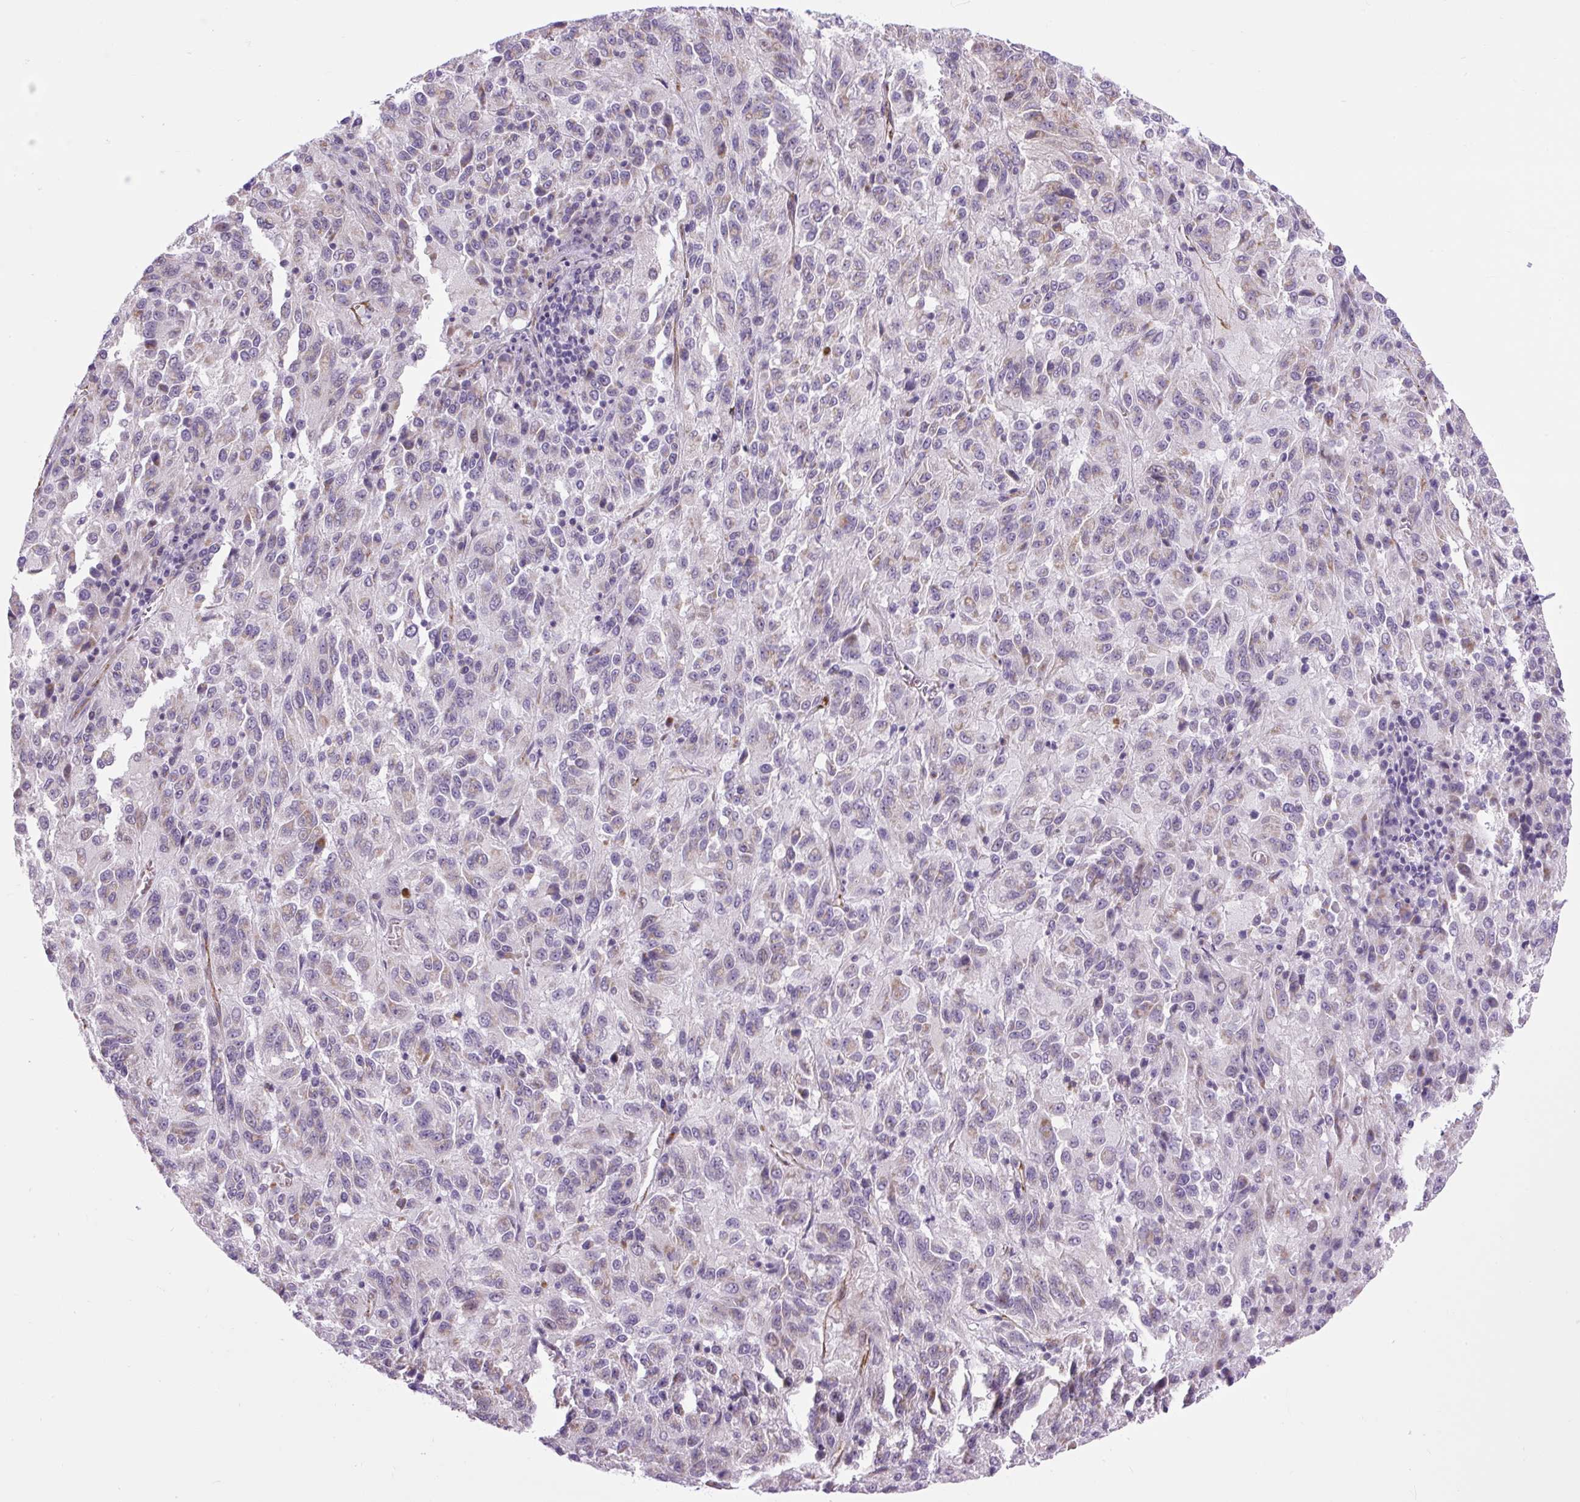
{"staining": {"intensity": "weak", "quantity": "<25%", "location": "cytoplasmic/membranous"}, "tissue": "melanoma", "cell_type": "Tumor cells", "image_type": "cancer", "snomed": [{"axis": "morphology", "description": "Malignant melanoma, Metastatic site"}, {"axis": "topography", "description": "Lung"}], "caption": "An image of human melanoma is negative for staining in tumor cells.", "gene": "RNASE10", "patient": {"sex": "male", "age": 64}}